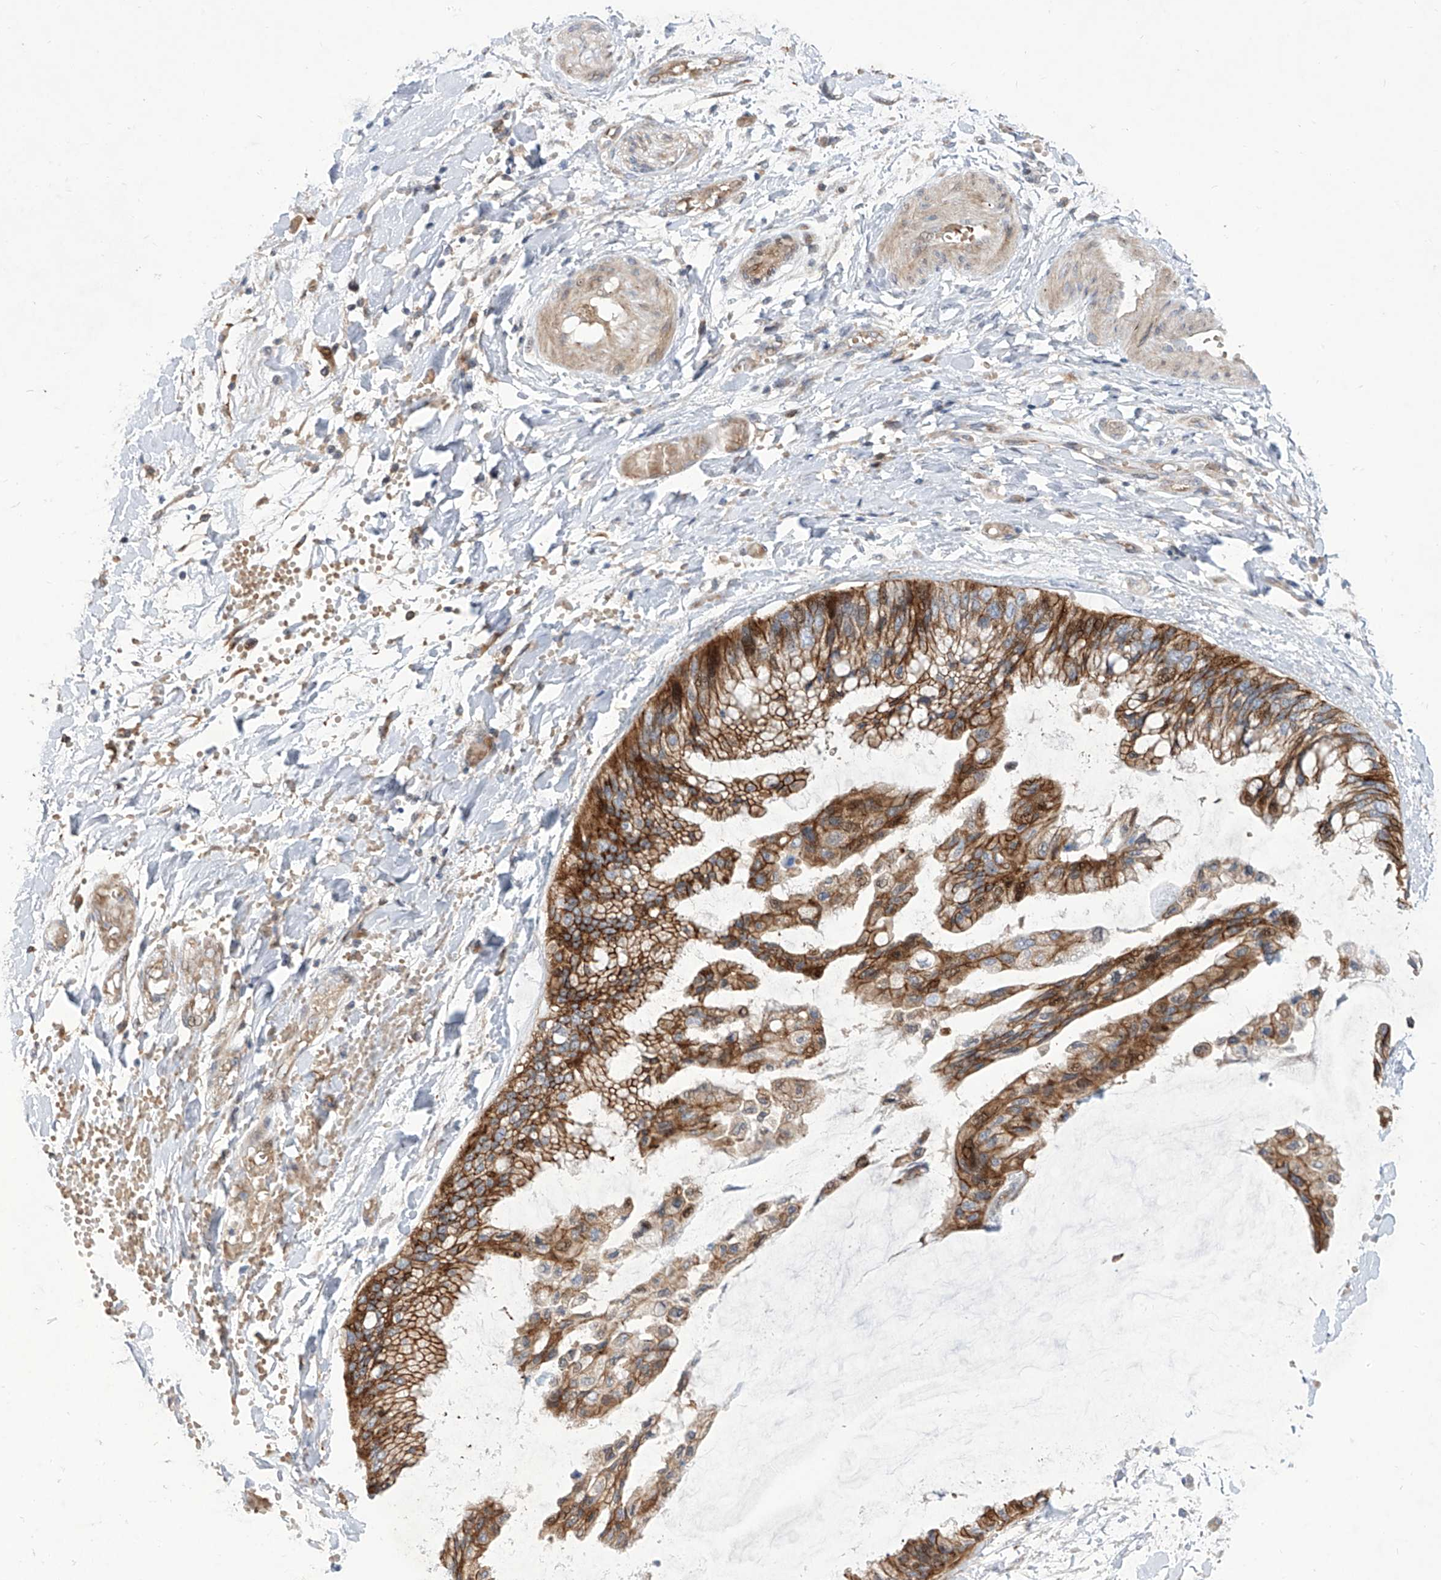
{"staining": {"intensity": "moderate", "quantity": ">75%", "location": "cytoplasmic/membranous"}, "tissue": "ovarian cancer", "cell_type": "Tumor cells", "image_type": "cancer", "snomed": [{"axis": "morphology", "description": "Cystadenocarcinoma, mucinous, NOS"}, {"axis": "topography", "description": "Ovary"}], "caption": "Immunohistochemical staining of ovarian mucinous cystadenocarcinoma shows moderate cytoplasmic/membranous protein staining in approximately >75% of tumor cells. (DAB (3,3'-diaminobenzidine) IHC with brightfield microscopy, high magnification).", "gene": "LRRC1", "patient": {"sex": "female", "age": 39}}